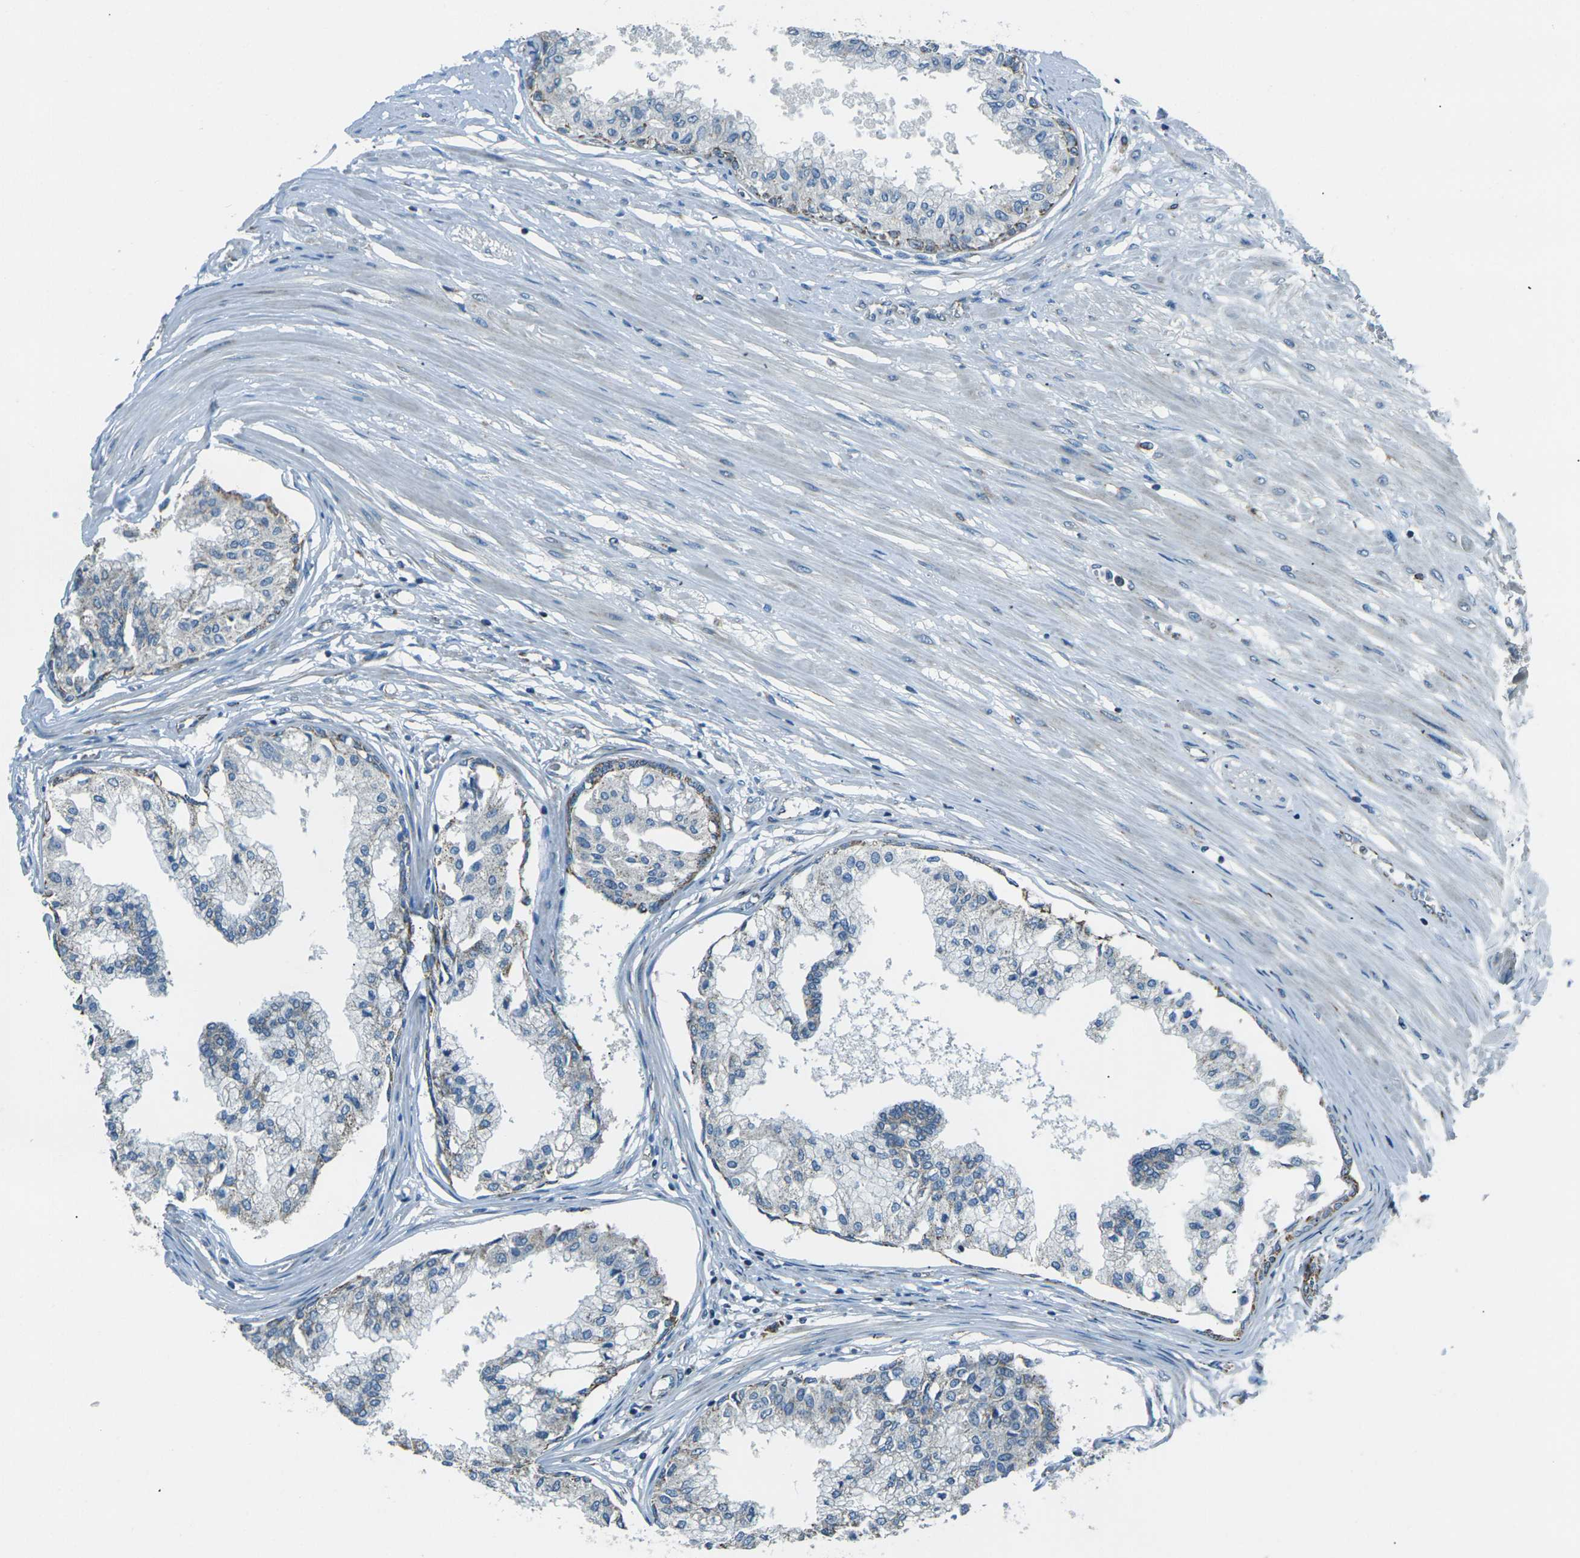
{"staining": {"intensity": "moderate", "quantity": "25%-75%", "location": "cytoplasmic/membranous"}, "tissue": "prostate", "cell_type": "Glandular cells", "image_type": "normal", "snomed": [{"axis": "morphology", "description": "Normal tissue, NOS"}, {"axis": "topography", "description": "Prostate"}, {"axis": "topography", "description": "Seminal veicle"}], "caption": "Human prostate stained with a brown dye reveals moderate cytoplasmic/membranous positive expression in about 25%-75% of glandular cells.", "gene": "IRF3", "patient": {"sex": "male", "age": 60}}